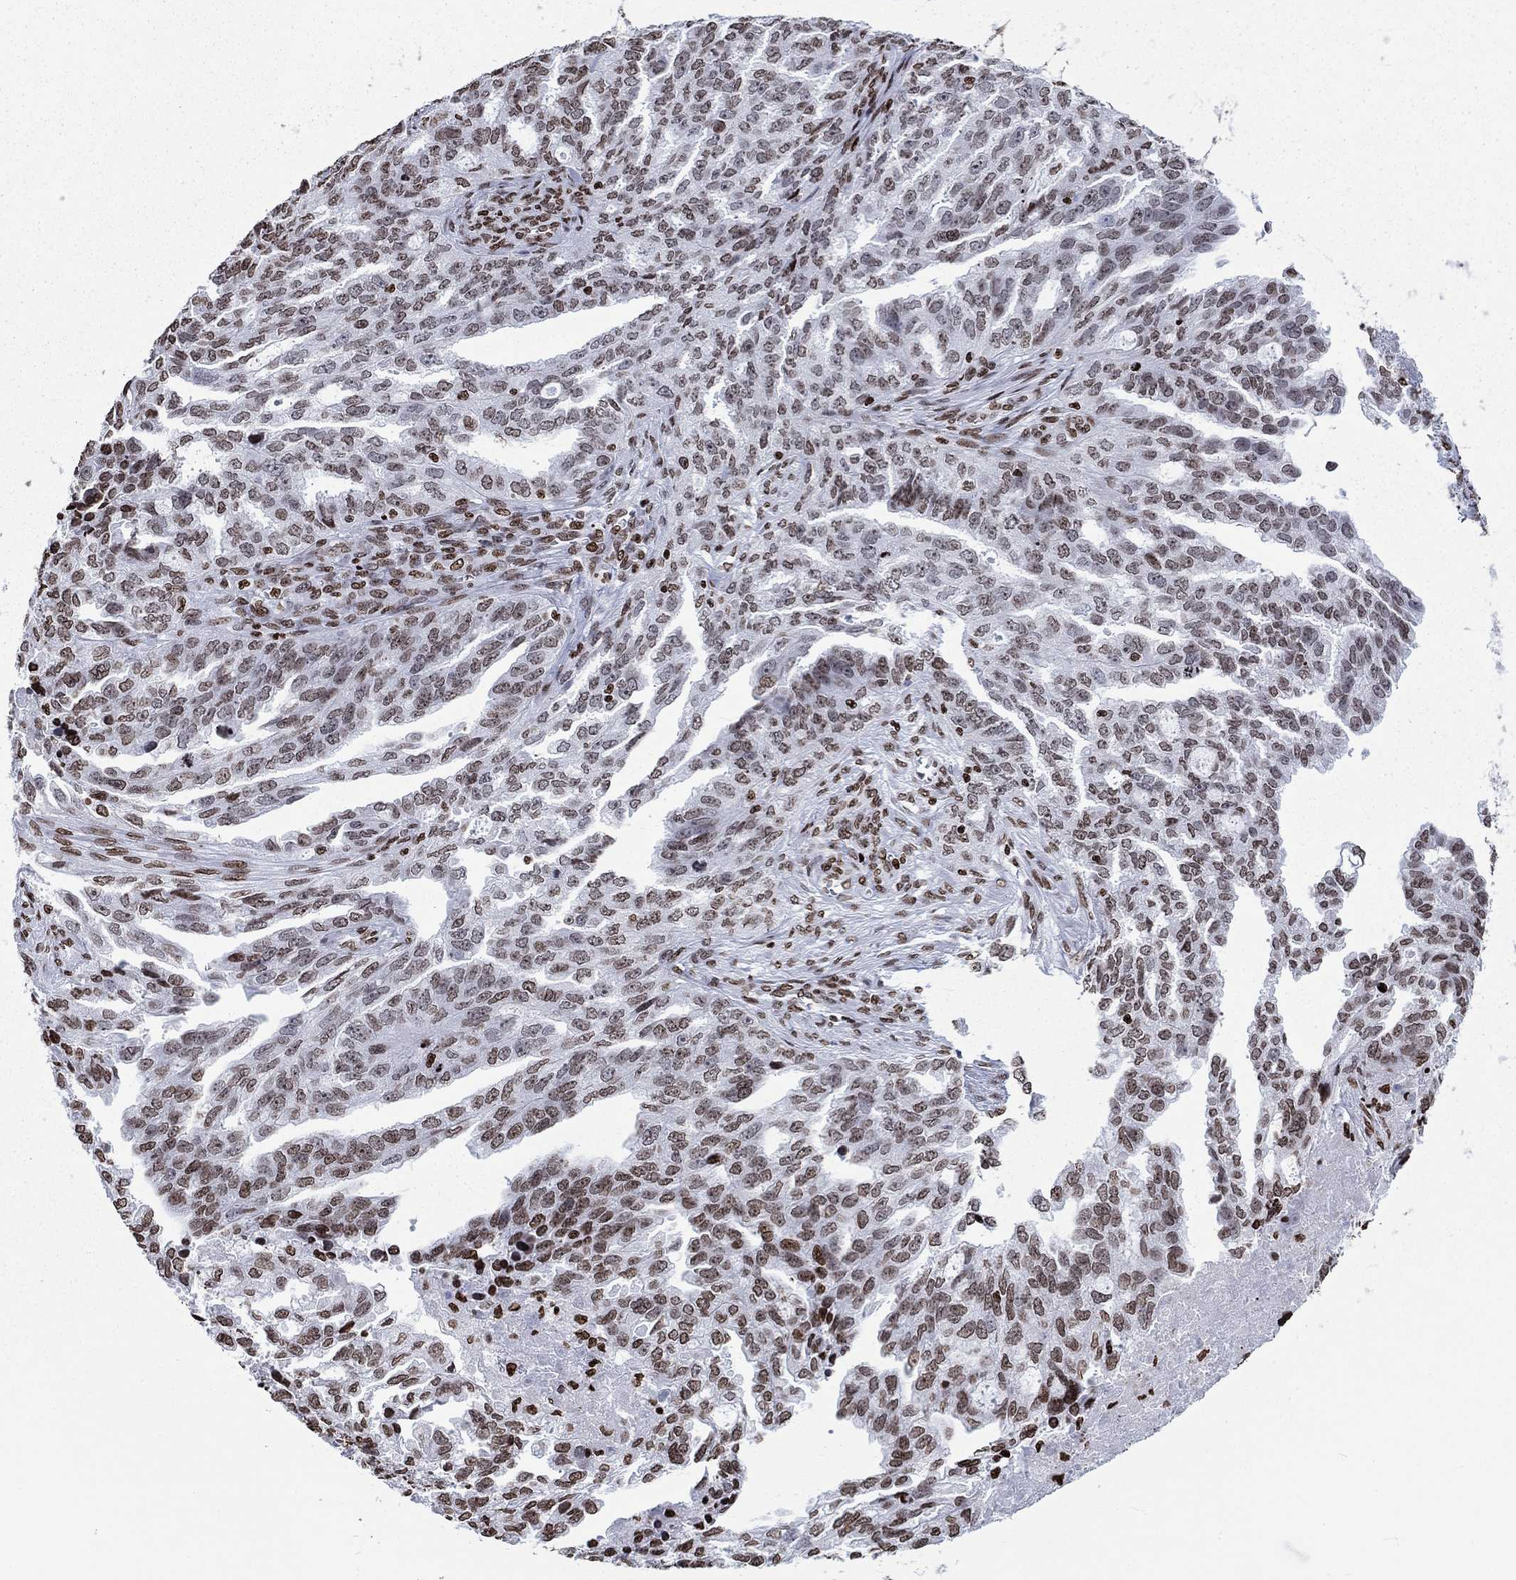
{"staining": {"intensity": "moderate", "quantity": "25%-75%", "location": "nuclear"}, "tissue": "ovarian cancer", "cell_type": "Tumor cells", "image_type": "cancer", "snomed": [{"axis": "morphology", "description": "Cystadenocarcinoma, serous, NOS"}, {"axis": "topography", "description": "Ovary"}], "caption": "Immunohistochemistry (IHC) staining of ovarian serous cystadenocarcinoma, which reveals medium levels of moderate nuclear staining in about 25%-75% of tumor cells indicating moderate nuclear protein staining. The staining was performed using DAB (brown) for protein detection and nuclei were counterstained in hematoxylin (blue).", "gene": "H1-5", "patient": {"sex": "female", "age": 51}}